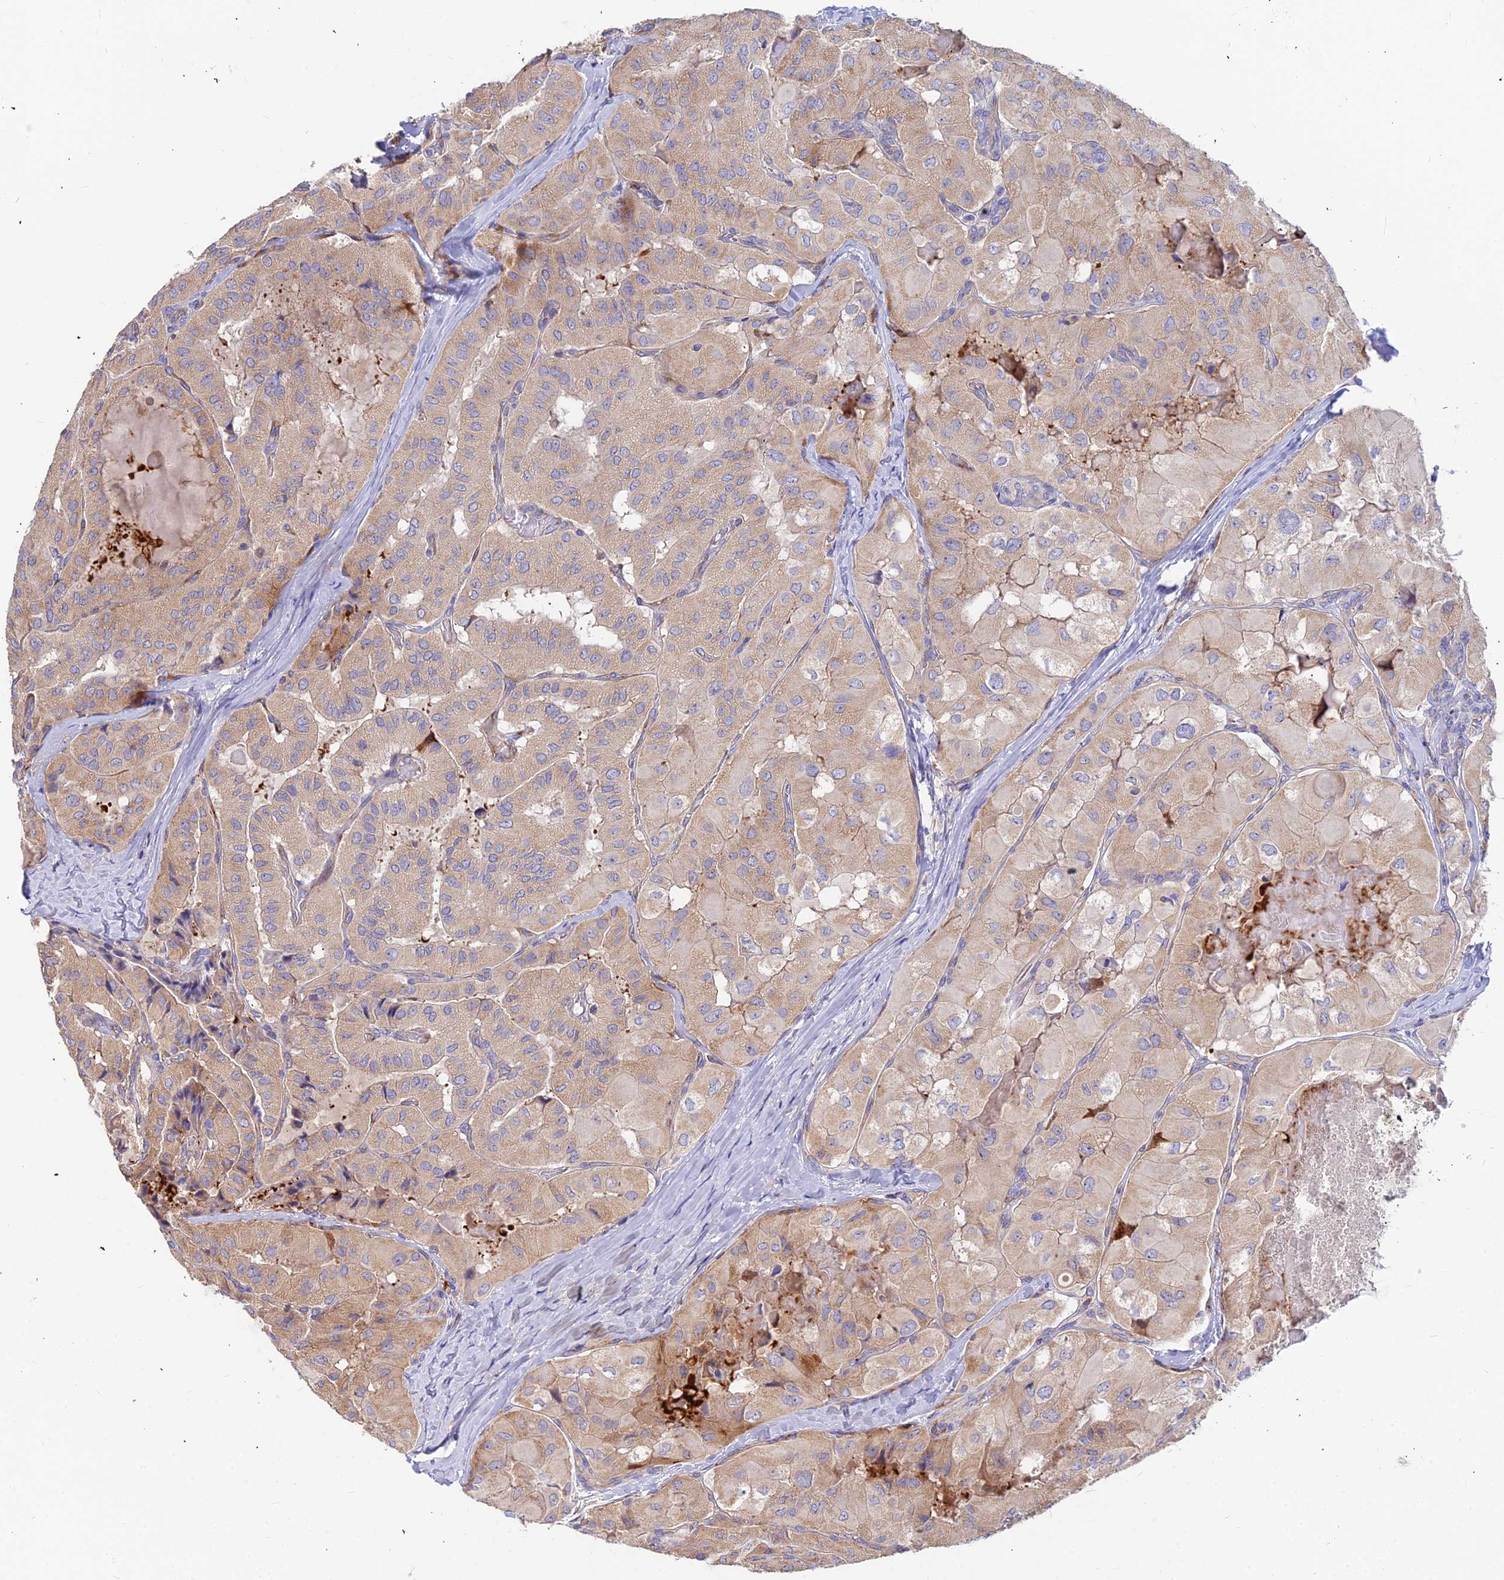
{"staining": {"intensity": "weak", "quantity": ">75%", "location": "cytoplasmic/membranous"}, "tissue": "thyroid cancer", "cell_type": "Tumor cells", "image_type": "cancer", "snomed": [{"axis": "morphology", "description": "Normal tissue, NOS"}, {"axis": "morphology", "description": "Papillary adenocarcinoma, NOS"}, {"axis": "topography", "description": "Thyroid gland"}], "caption": "Protein analysis of thyroid papillary adenocarcinoma tissue displays weak cytoplasmic/membranous staining in approximately >75% of tumor cells.", "gene": "ASPHD1", "patient": {"sex": "female", "age": 59}}